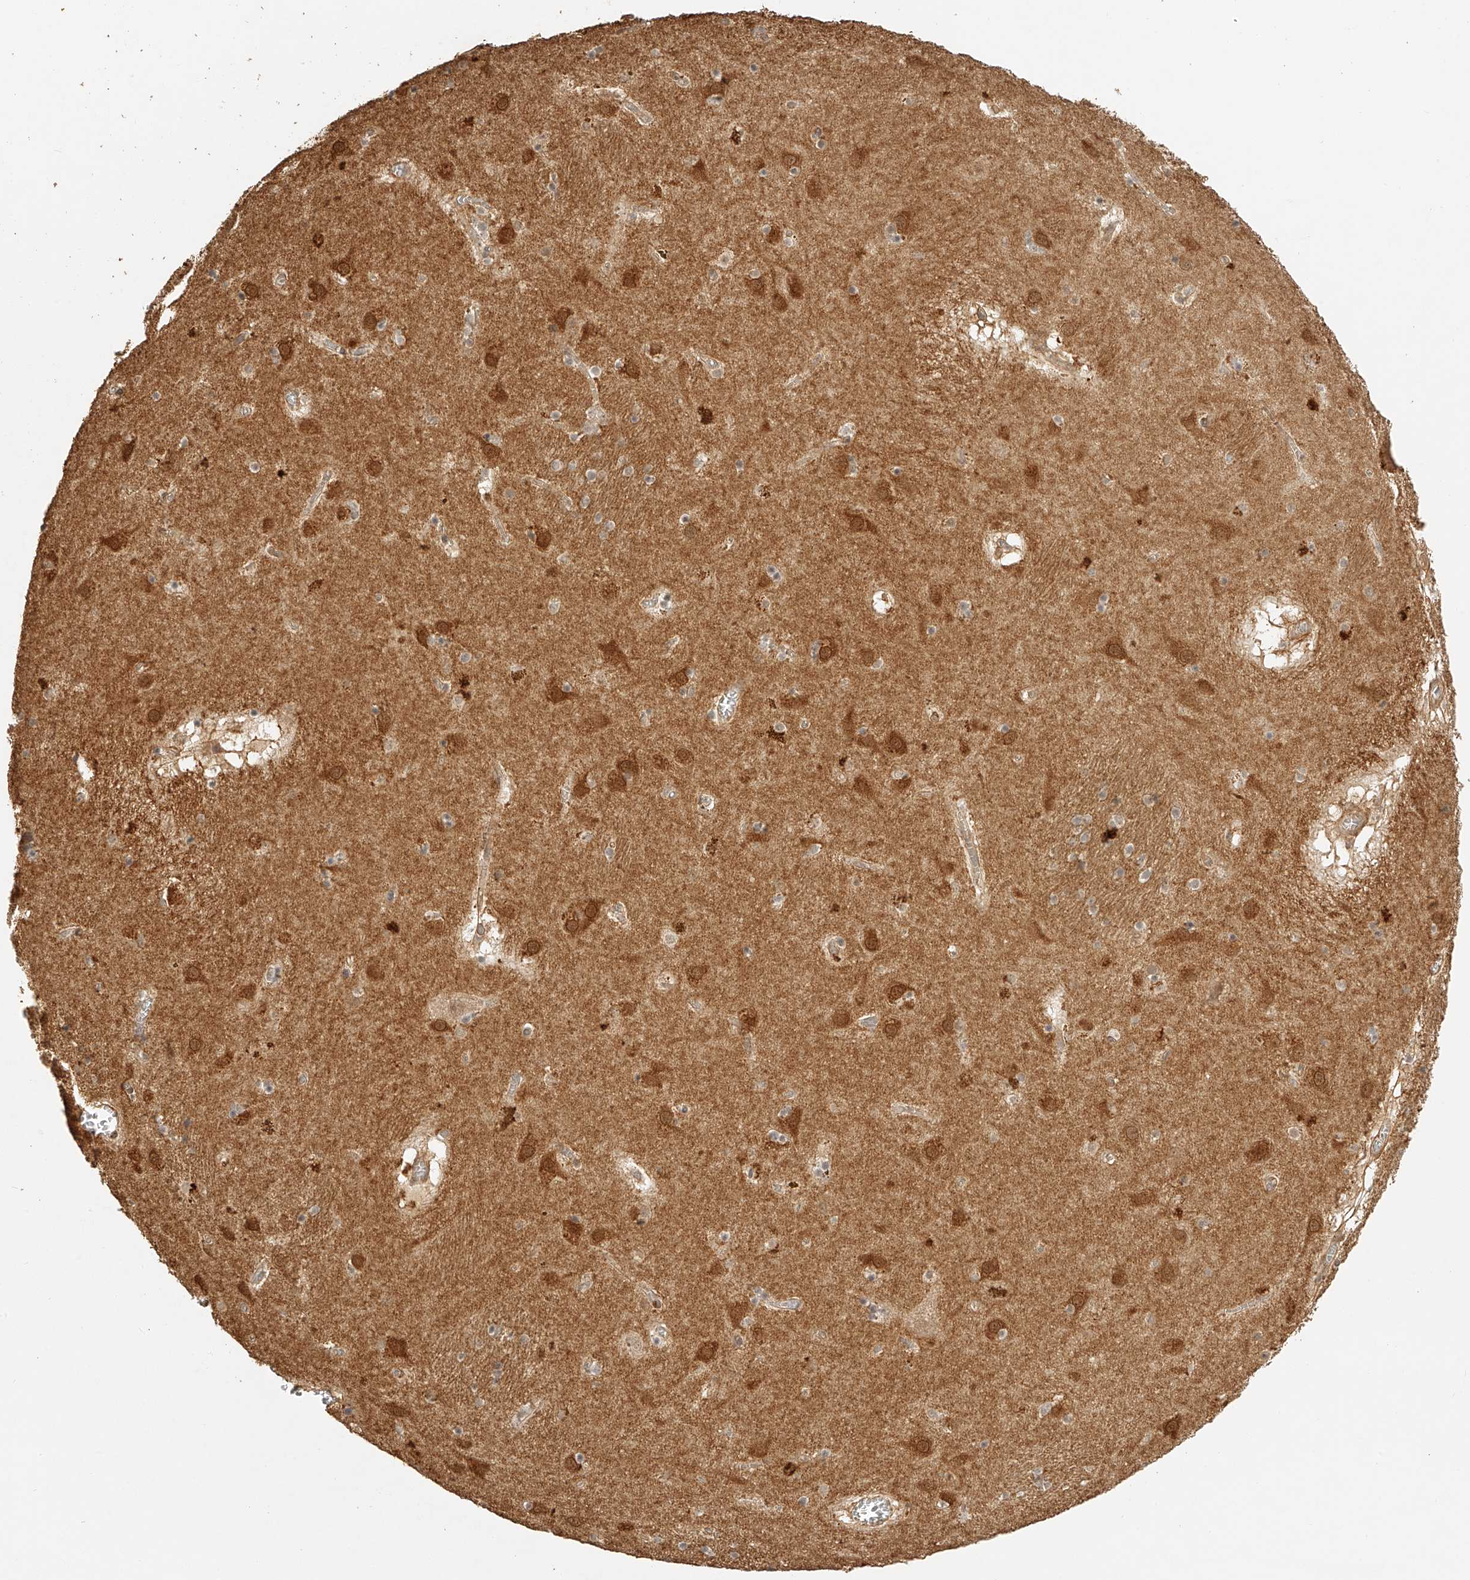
{"staining": {"intensity": "negative", "quantity": "none", "location": "none"}, "tissue": "caudate", "cell_type": "Glial cells", "image_type": "normal", "snomed": [{"axis": "morphology", "description": "Normal tissue, NOS"}, {"axis": "topography", "description": "Lateral ventricle wall"}], "caption": "High power microscopy image of an immunohistochemistry histopathology image of normal caudate, revealing no significant staining in glial cells.", "gene": "BCL2L11", "patient": {"sex": "male", "age": 70}}